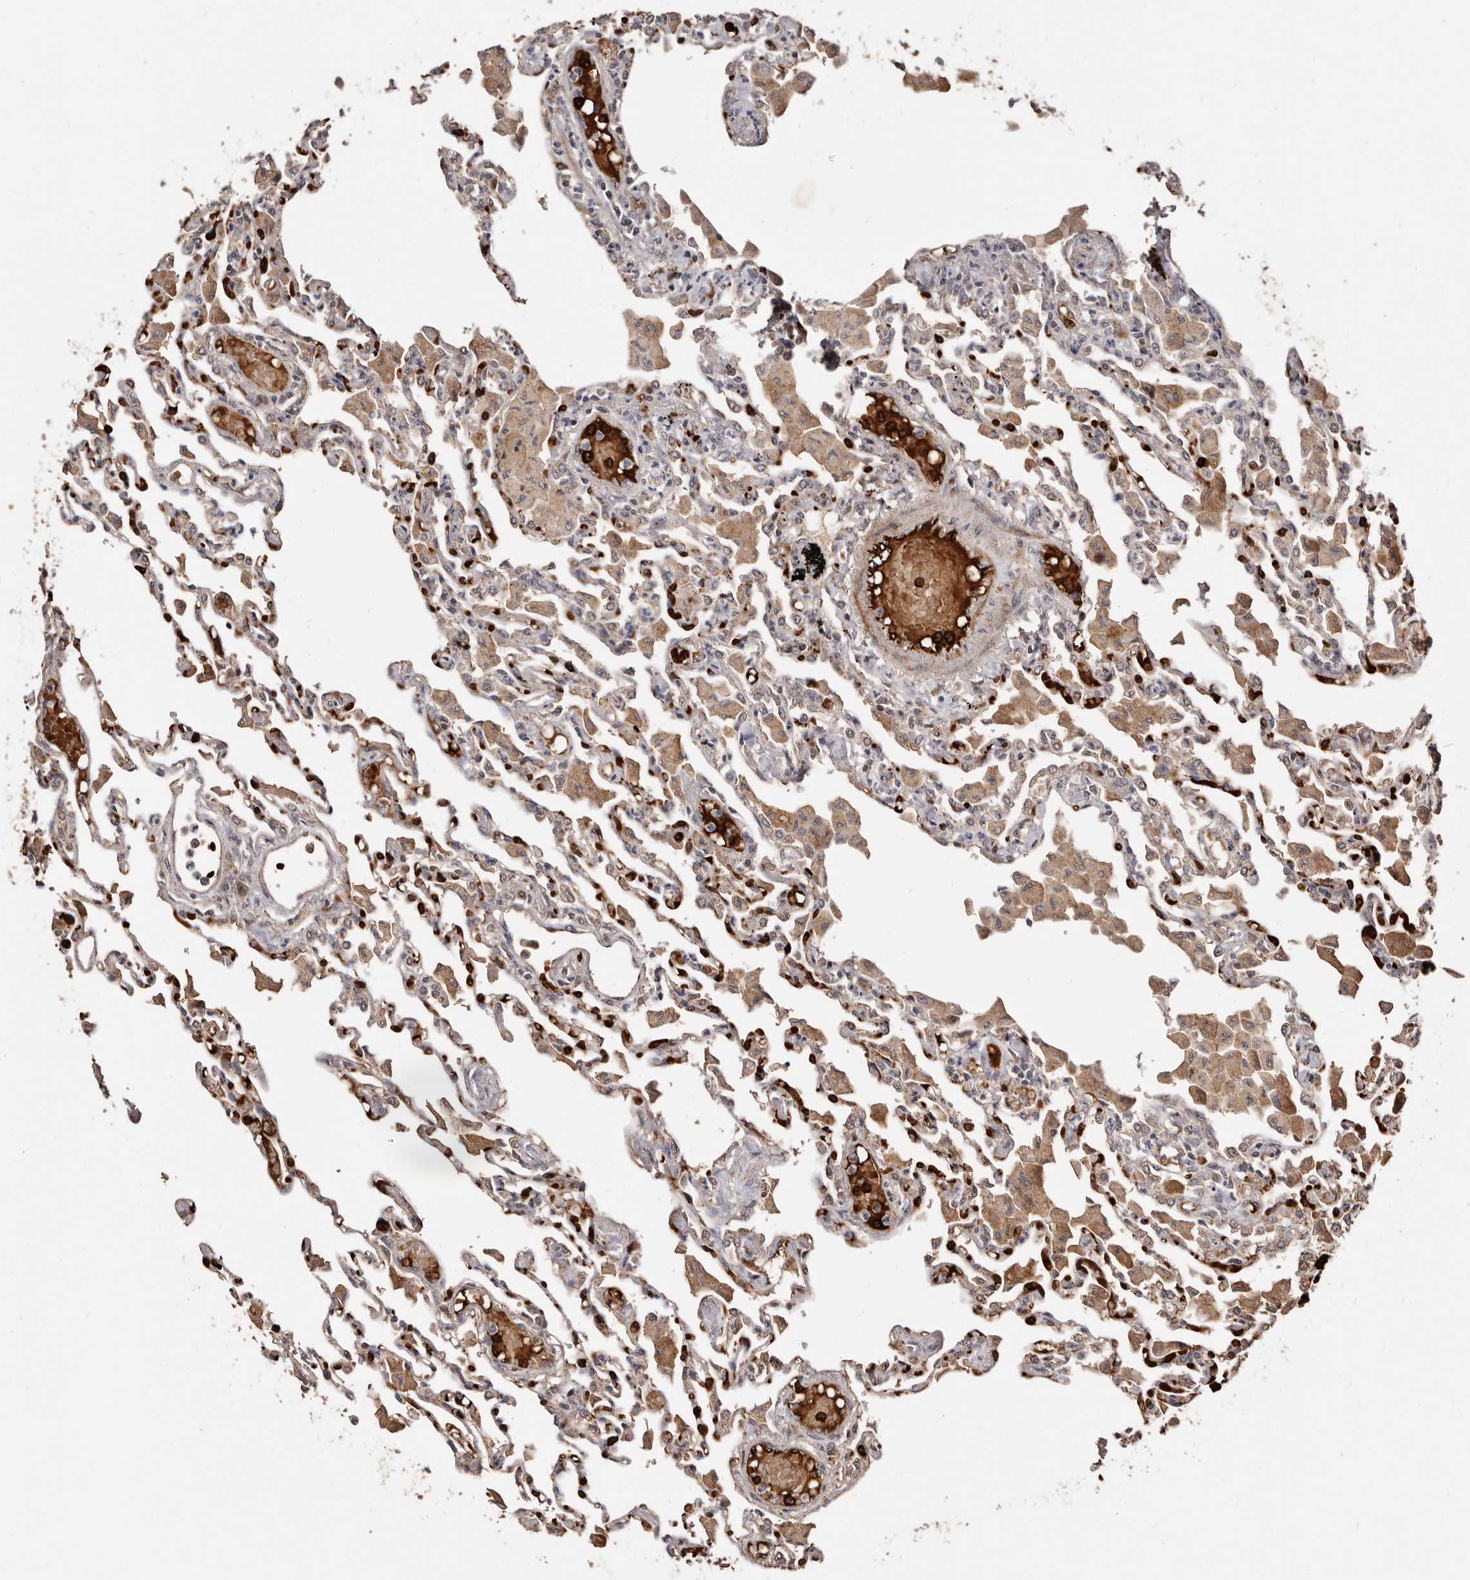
{"staining": {"intensity": "weak", "quantity": ">75%", "location": "cytoplasmic/membranous"}, "tissue": "lung", "cell_type": "Alveolar cells", "image_type": "normal", "snomed": [{"axis": "morphology", "description": "Normal tissue, NOS"}, {"axis": "topography", "description": "Bronchus"}, {"axis": "topography", "description": "Lung"}], "caption": "Immunohistochemical staining of normal lung exhibits weak cytoplasmic/membranous protein positivity in about >75% of alveolar cells.", "gene": "GRAMD2A", "patient": {"sex": "female", "age": 49}}